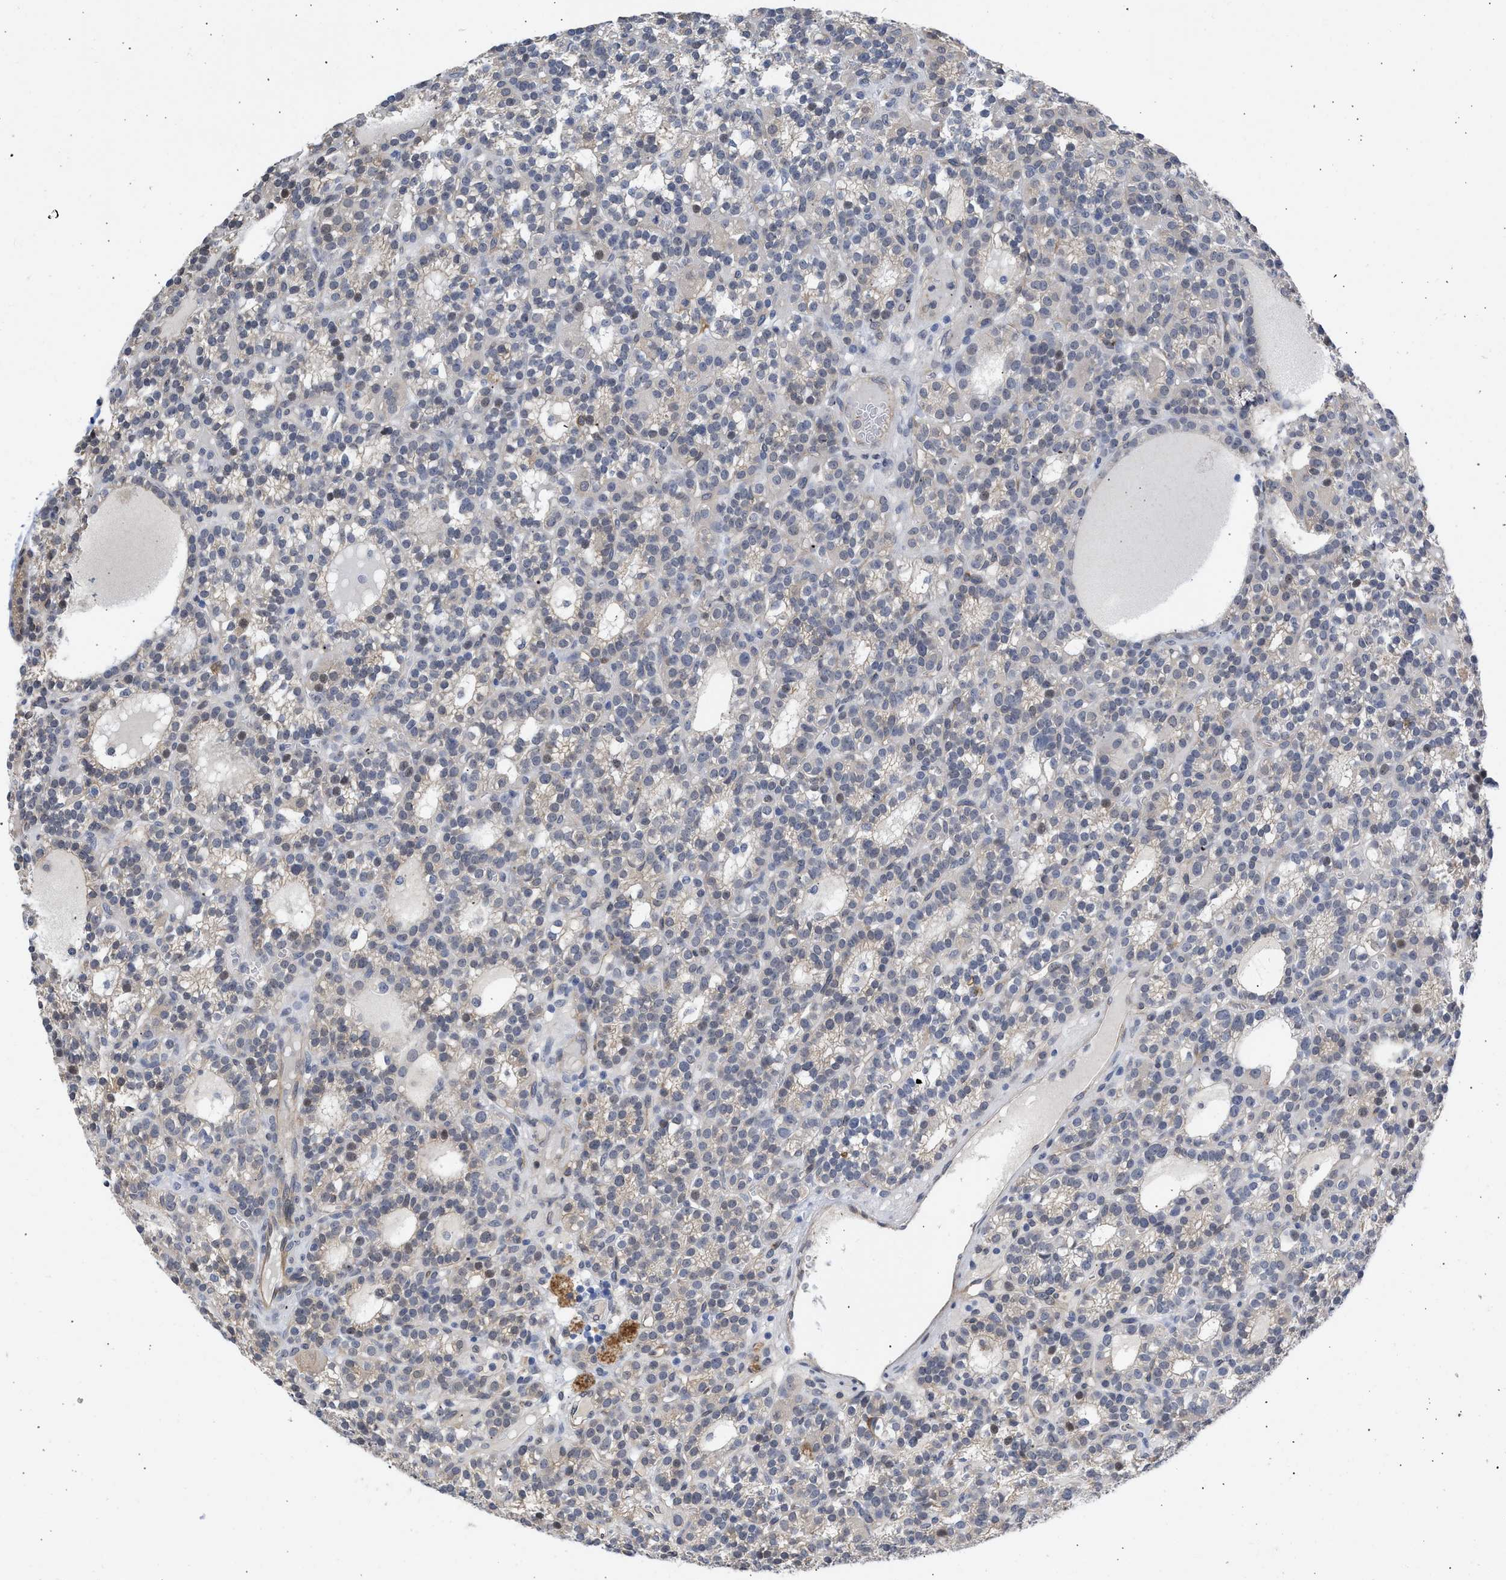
{"staining": {"intensity": "moderate", "quantity": "<25%", "location": "cytoplasmic/membranous,nuclear"}, "tissue": "parathyroid gland", "cell_type": "Glandular cells", "image_type": "normal", "snomed": [{"axis": "morphology", "description": "Normal tissue, NOS"}, {"axis": "morphology", "description": "Adenoma, NOS"}, {"axis": "topography", "description": "Parathyroid gland"}], "caption": "Immunohistochemistry (IHC) staining of benign parathyroid gland, which reveals low levels of moderate cytoplasmic/membranous,nuclear staining in about <25% of glandular cells indicating moderate cytoplasmic/membranous,nuclear protein positivity. The staining was performed using DAB (brown) for protein detection and nuclei were counterstained in hematoxylin (blue).", "gene": "THRA", "patient": {"sex": "female", "age": 58}}